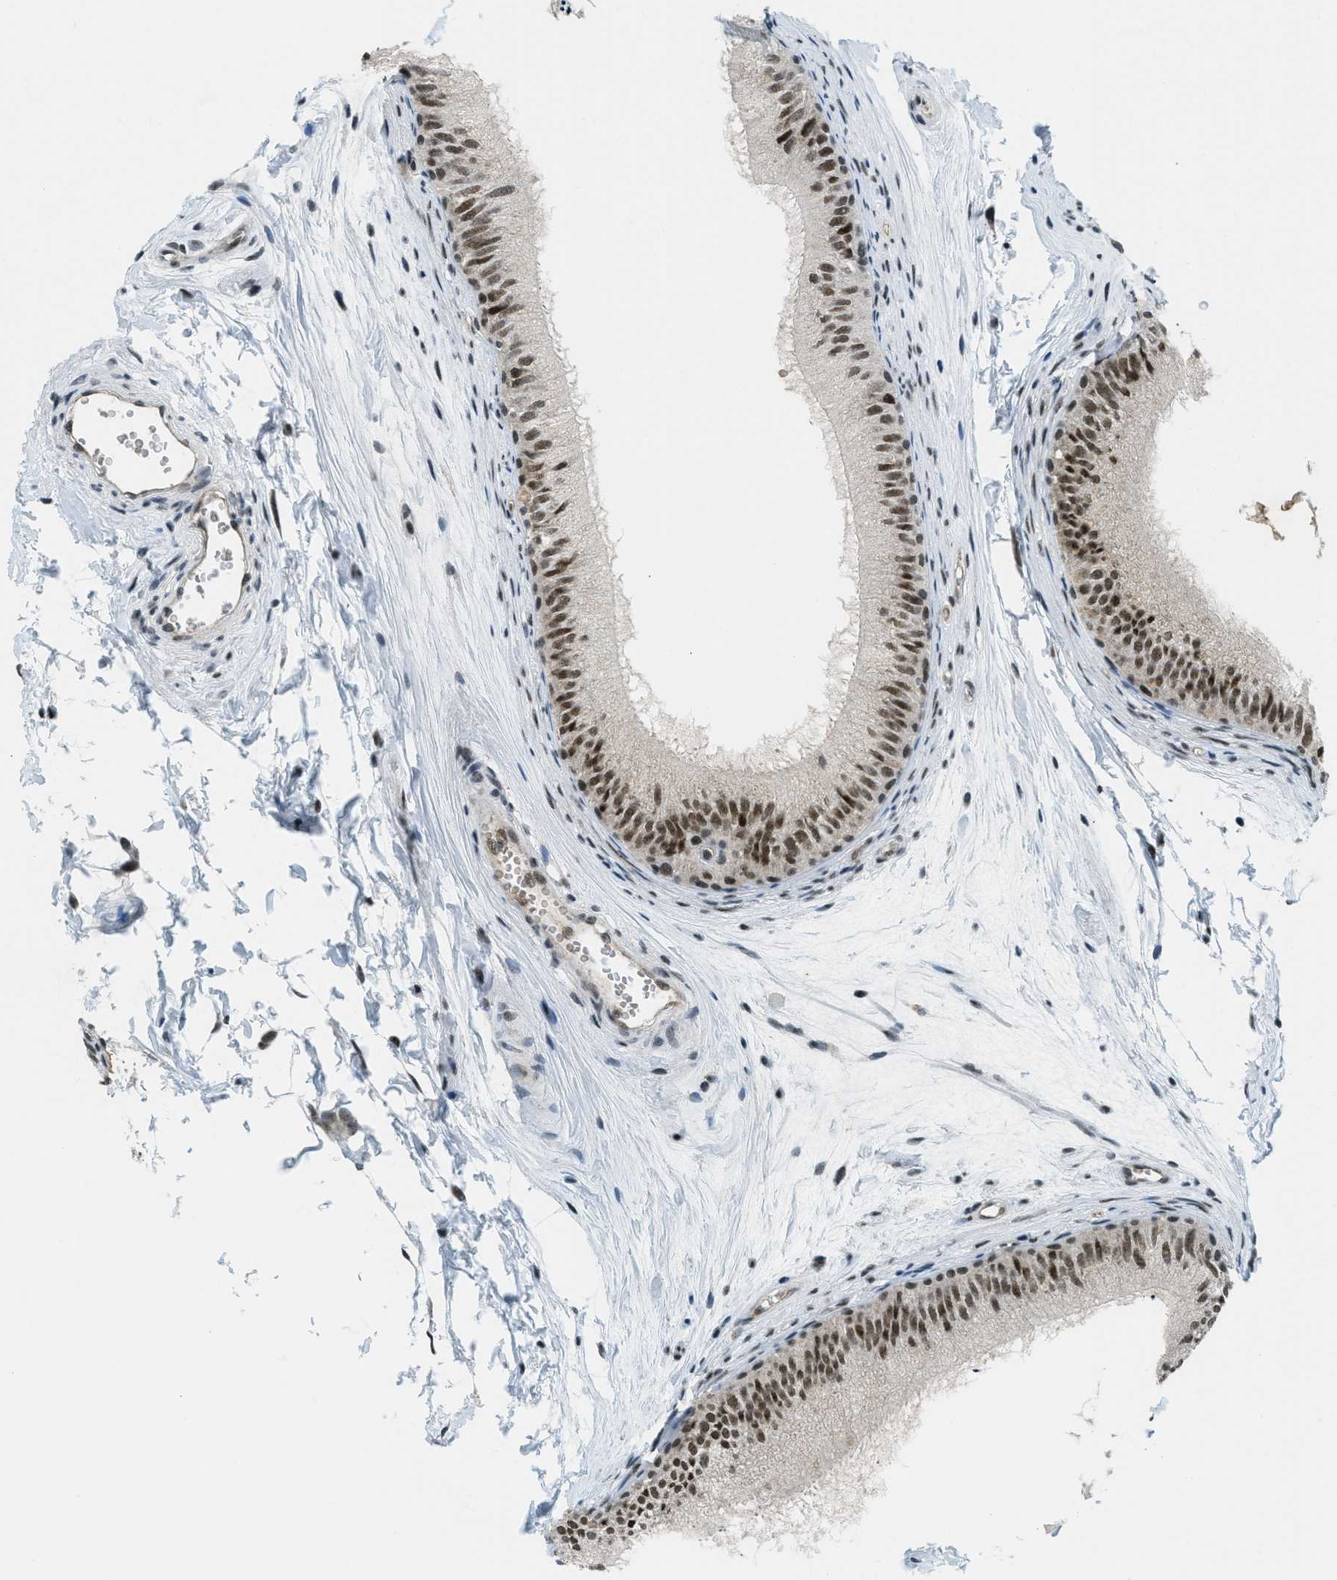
{"staining": {"intensity": "moderate", "quantity": ">75%", "location": "nuclear"}, "tissue": "epididymis", "cell_type": "Glandular cells", "image_type": "normal", "snomed": [{"axis": "morphology", "description": "Normal tissue, NOS"}, {"axis": "topography", "description": "Epididymis"}], "caption": "IHC (DAB (3,3'-diaminobenzidine)) staining of benign epididymis displays moderate nuclear protein expression in about >75% of glandular cells. The staining was performed using DAB (3,3'-diaminobenzidine) to visualize the protein expression in brown, while the nuclei were stained in blue with hematoxylin (Magnification: 20x).", "gene": "KLF6", "patient": {"sex": "male", "age": 56}}